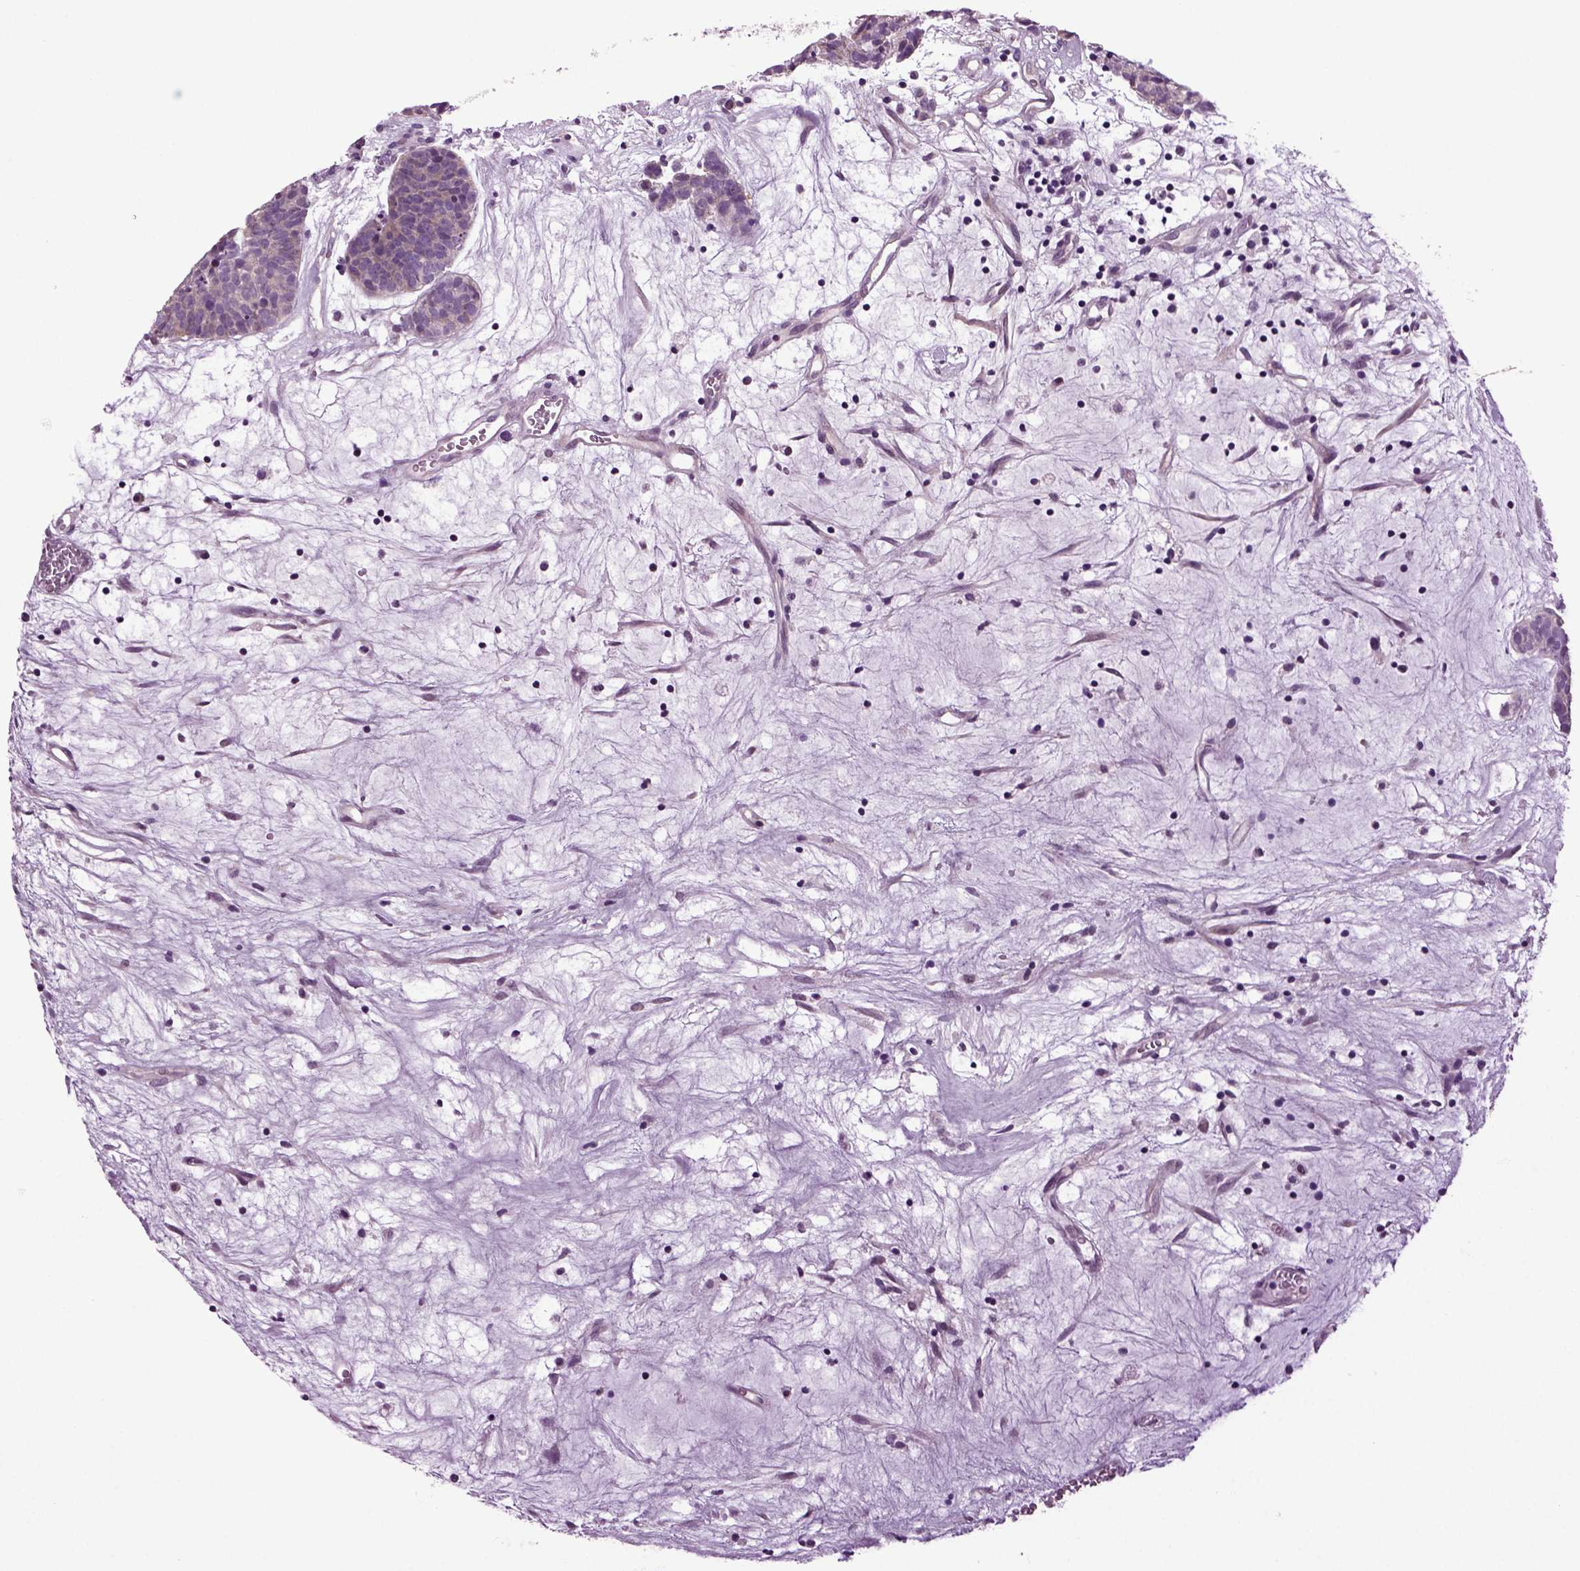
{"staining": {"intensity": "weak", "quantity": "<25%", "location": "cytoplasmic/membranous"}, "tissue": "head and neck cancer", "cell_type": "Tumor cells", "image_type": "cancer", "snomed": [{"axis": "morphology", "description": "Adenocarcinoma, NOS"}, {"axis": "topography", "description": "Head-Neck"}], "caption": "Image shows no protein positivity in tumor cells of head and neck adenocarcinoma tissue. (Immunohistochemistry, brightfield microscopy, high magnification).", "gene": "PLCH2", "patient": {"sex": "female", "age": 81}}